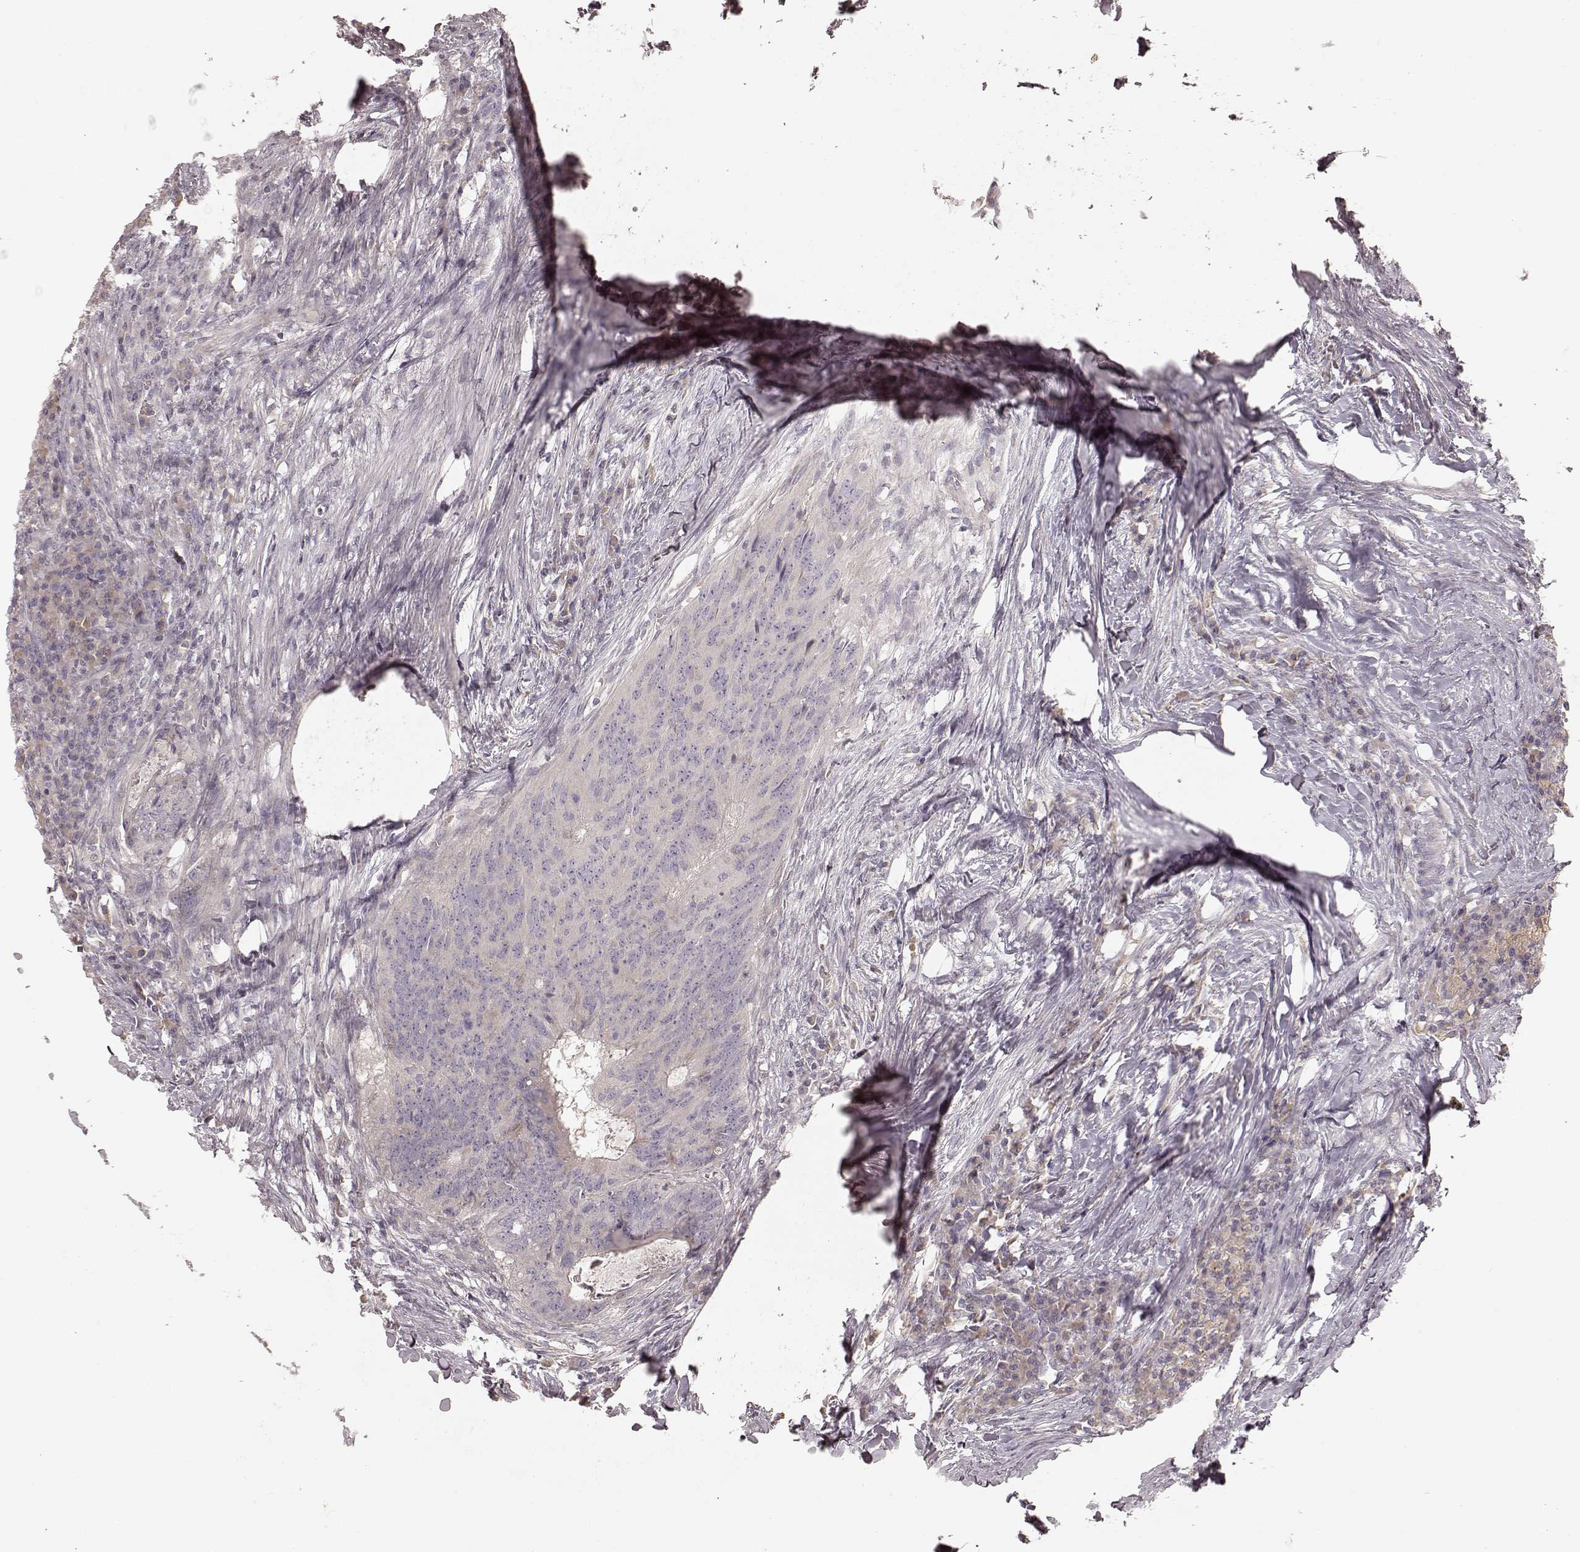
{"staining": {"intensity": "negative", "quantity": "none", "location": "none"}, "tissue": "colorectal cancer", "cell_type": "Tumor cells", "image_type": "cancer", "snomed": [{"axis": "morphology", "description": "Adenocarcinoma, NOS"}, {"axis": "topography", "description": "Colon"}], "caption": "Tumor cells show no significant expression in colorectal cancer.", "gene": "KCNJ9", "patient": {"sex": "male", "age": 67}}